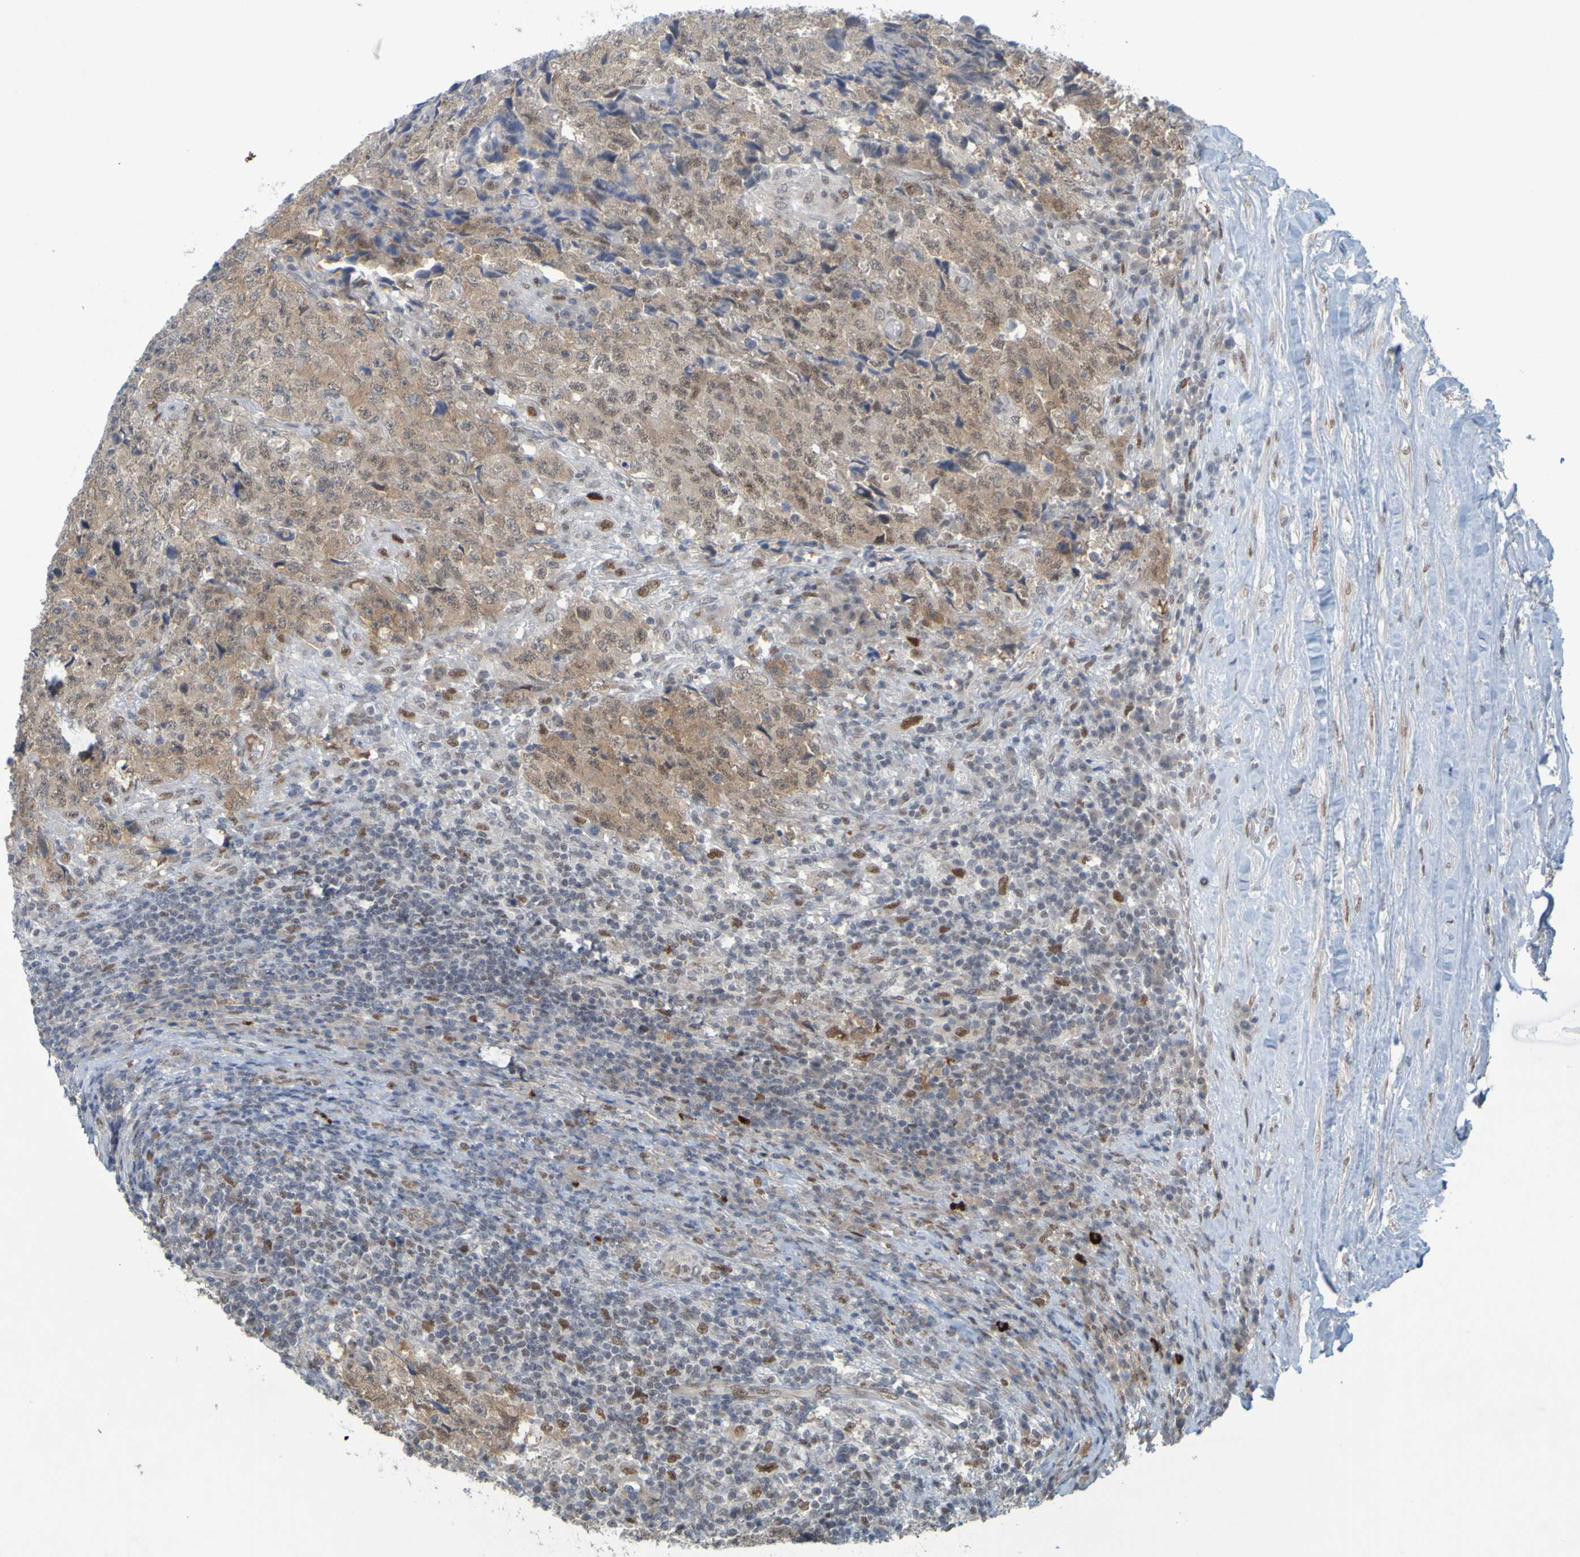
{"staining": {"intensity": "moderate", "quantity": ">75%", "location": "cytoplasmic/membranous,nuclear"}, "tissue": "testis cancer", "cell_type": "Tumor cells", "image_type": "cancer", "snomed": [{"axis": "morphology", "description": "Necrosis, NOS"}, {"axis": "morphology", "description": "Carcinoma, Embryonal, NOS"}, {"axis": "topography", "description": "Testis"}], "caption": "DAB immunohistochemical staining of human embryonal carcinoma (testis) demonstrates moderate cytoplasmic/membranous and nuclear protein expression in about >75% of tumor cells.", "gene": "MCPH1", "patient": {"sex": "male", "age": 19}}